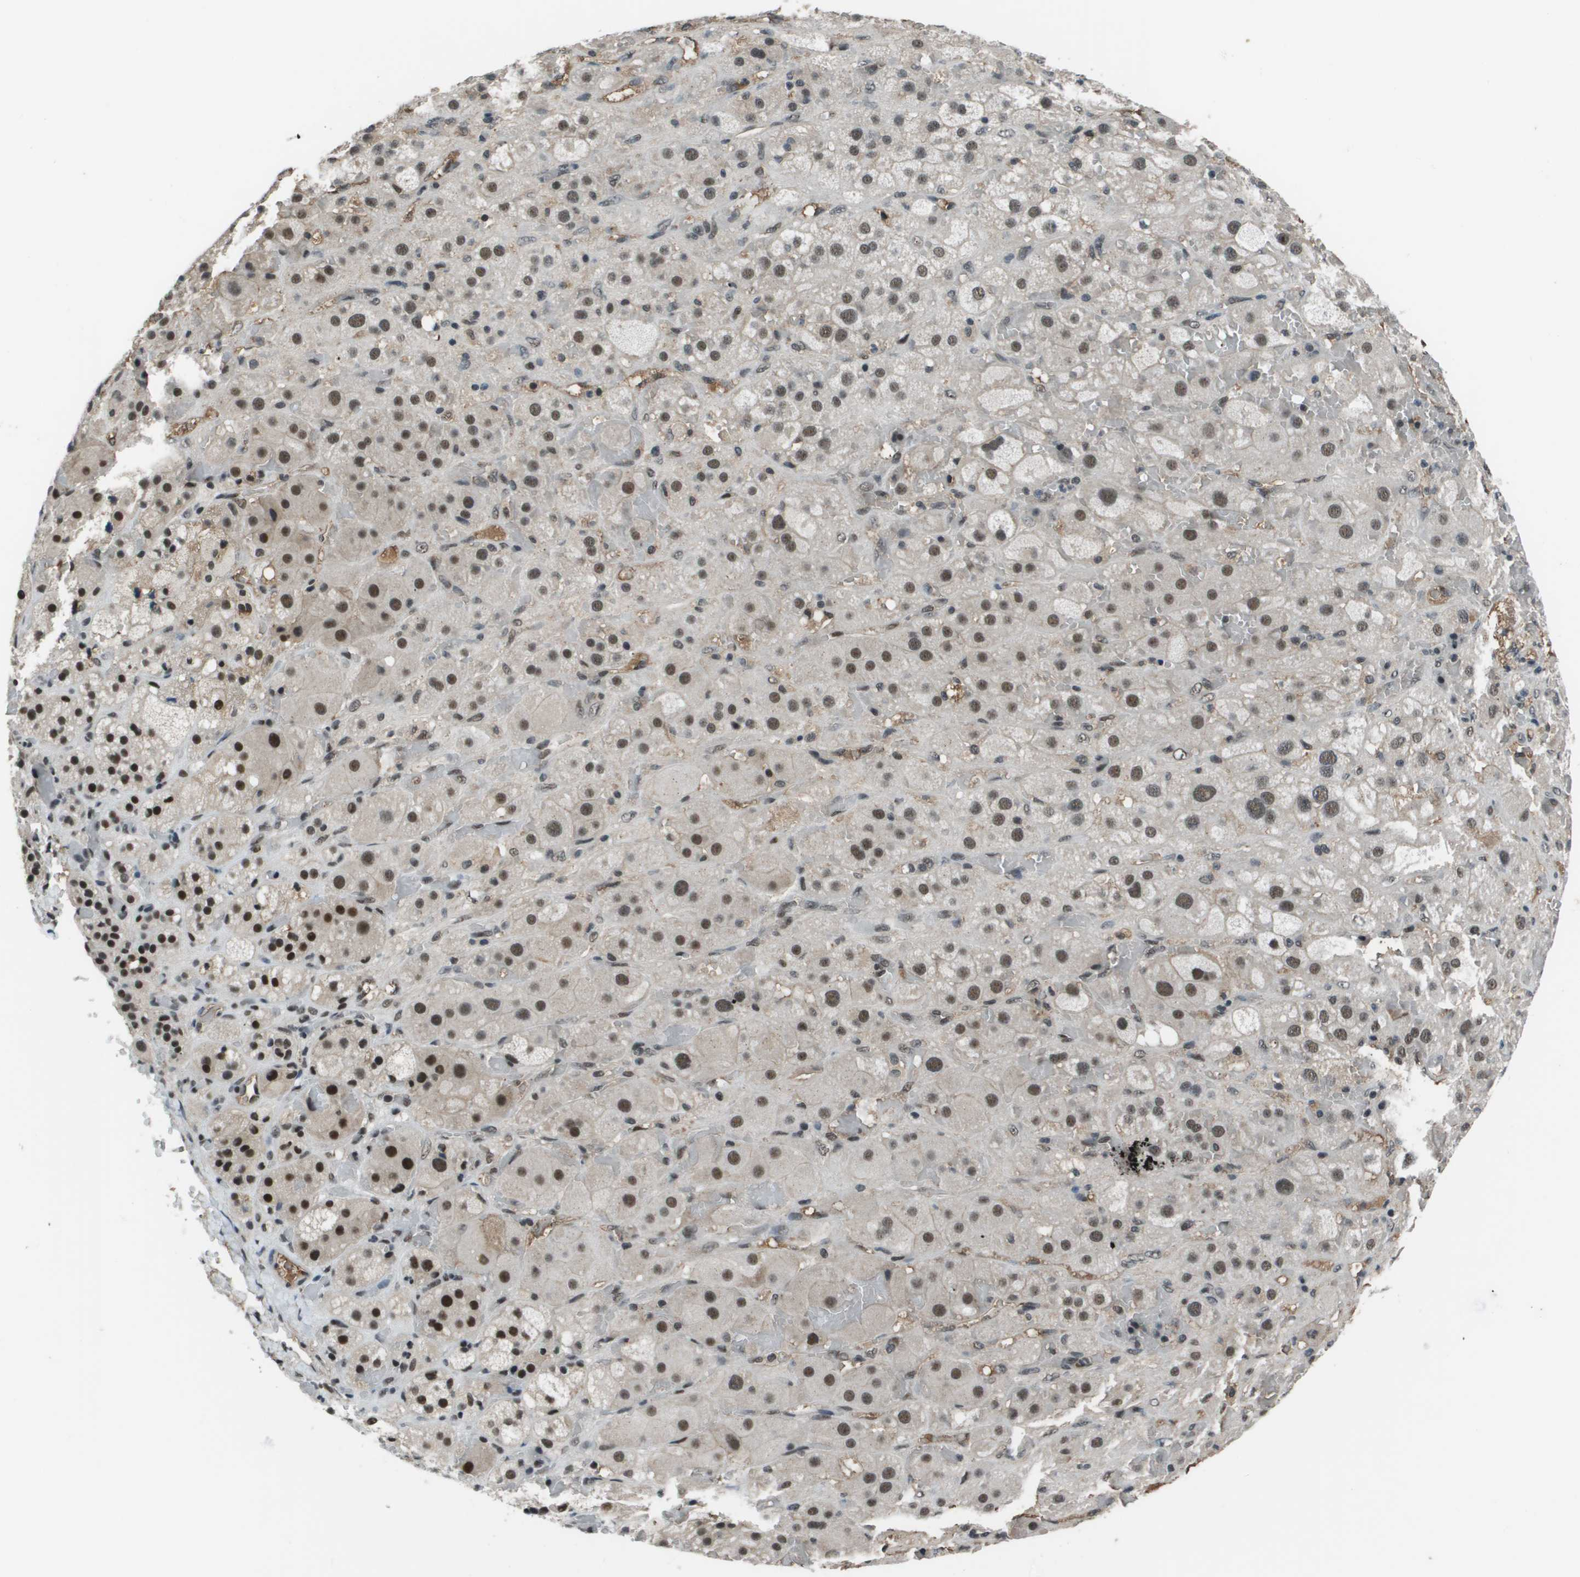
{"staining": {"intensity": "strong", "quantity": ">75%", "location": "nuclear"}, "tissue": "adrenal gland", "cell_type": "Glandular cells", "image_type": "normal", "snomed": [{"axis": "morphology", "description": "Normal tissue, NOS"}, {"axis": "topography", "description": "Adrenal gland"}], "caption": "Protein staining reveals strong nuclear staining in about >75% of glandular cells in benign adrenal gland. The staining is performed using DAB brown chromogen to label protein expression. The nuclei are counter-stained blue using hematoxylin.", "gene": "THRAP3", "patient": {"sex": "female", "age": 47}}